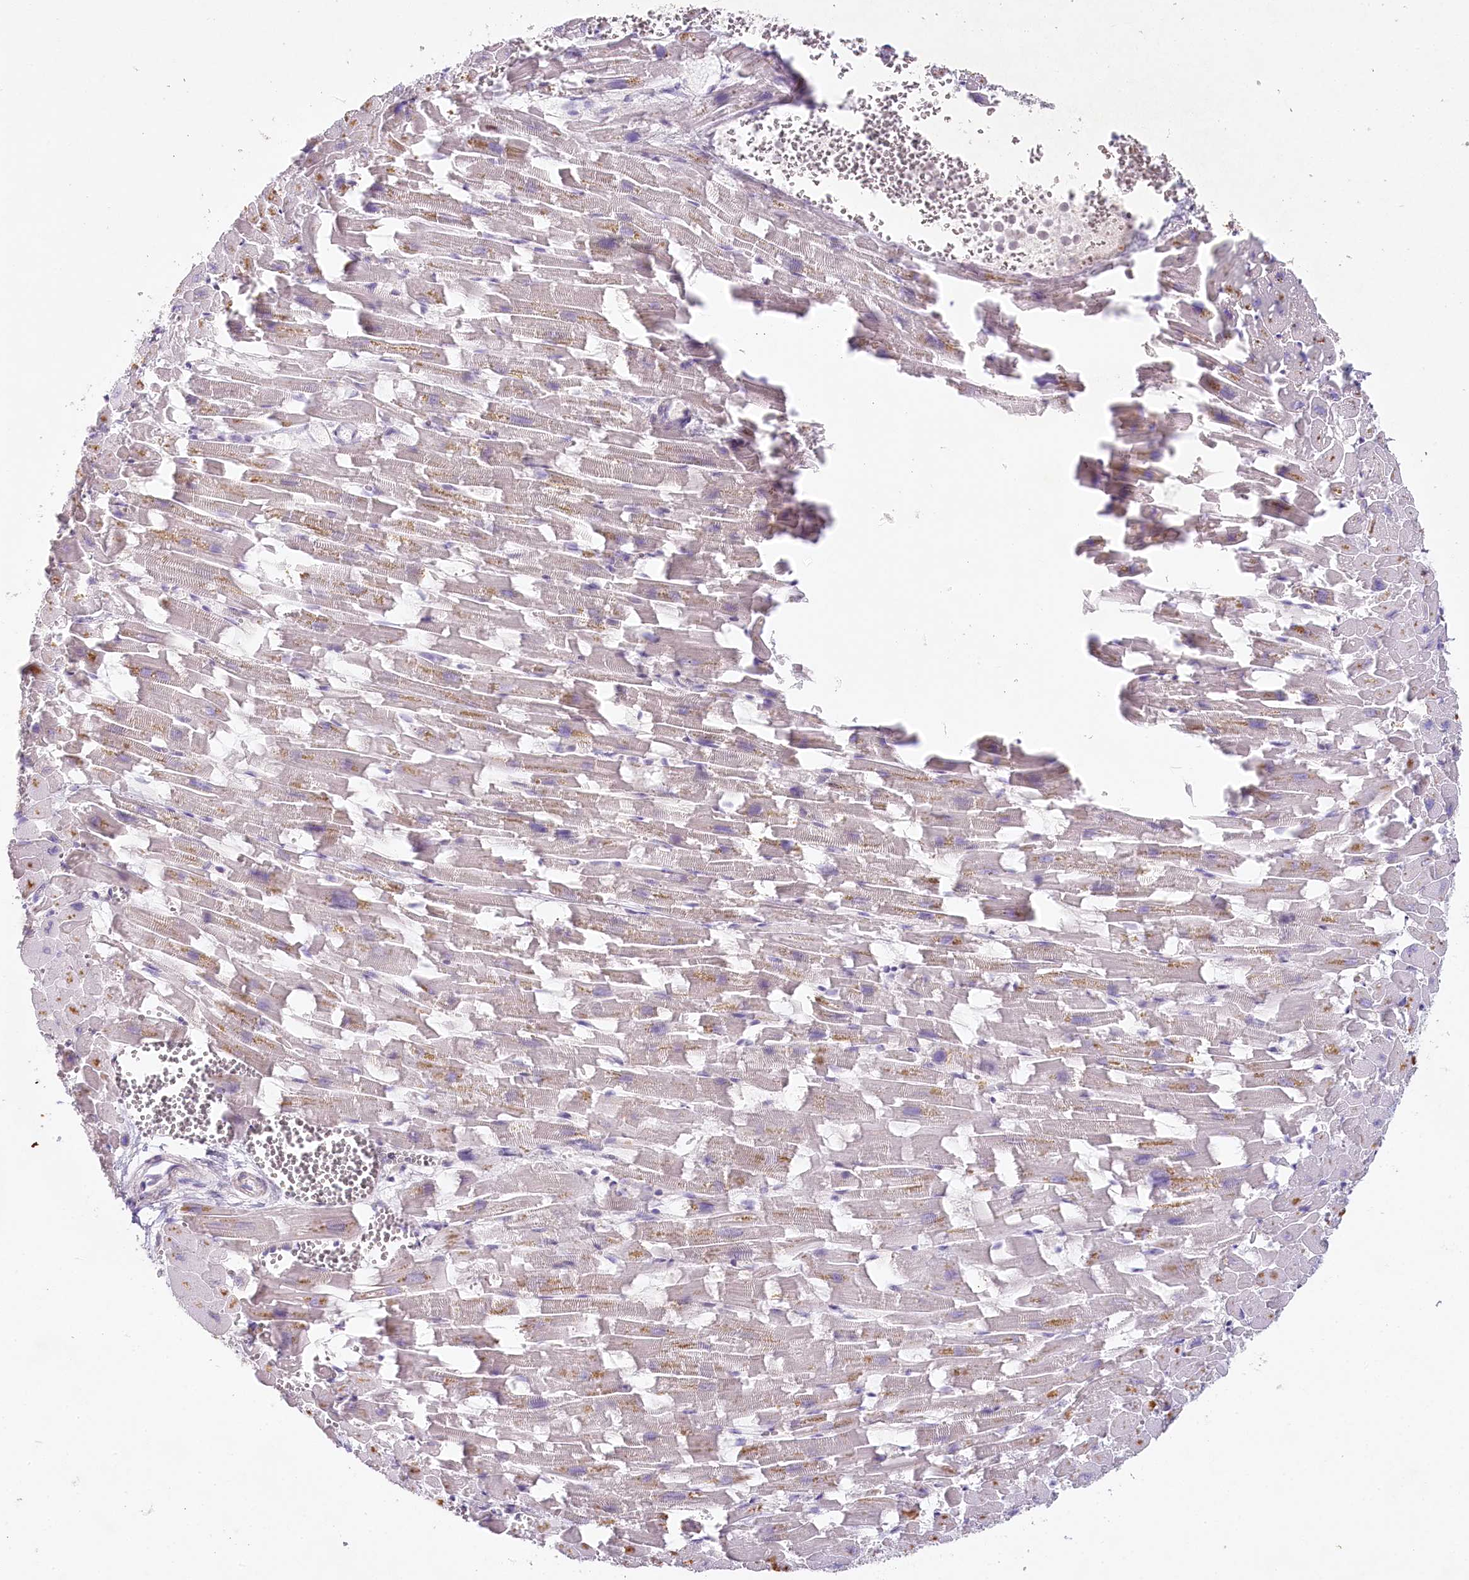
{"staining": {"intensity": "negative", "quantity": "none", "location": "none"}, "tissue": "heart muscle", "cell_type": "Cardiomyocytes", "image_type": "normal", "snomed": [{"axis": "morphology", "description": "Normal tissue, NOS"}, {"axis": "topography", "description": "Heart"}], "caption": "Heart muscle stained for a protein using immunohistochemistry (IHC) shows no positivity cardiomyocytes.", "gene": "HPD", "patient": {"sex": "female", "age": 64}}